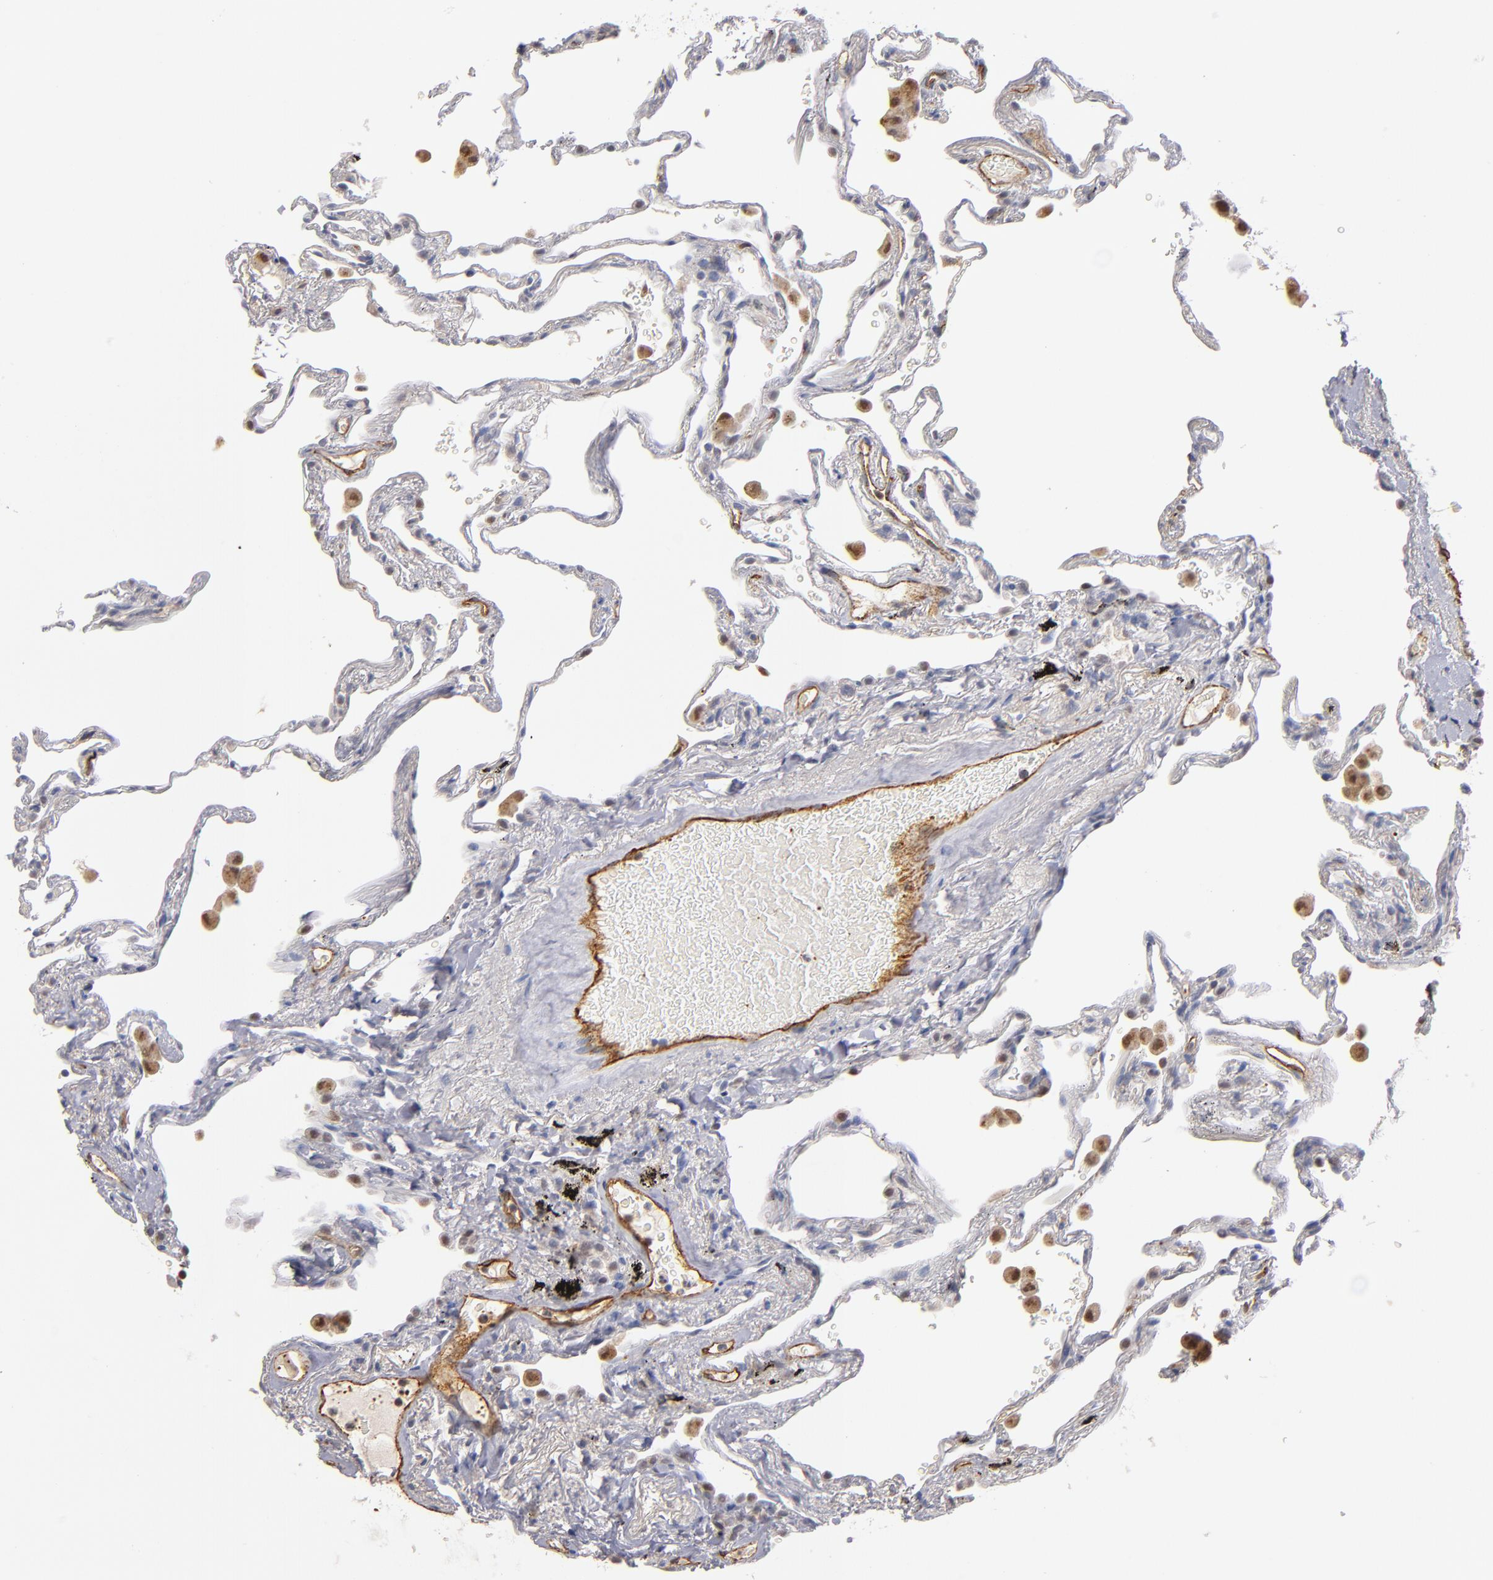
{"staining": {"intensity": "negative", "quantity": "none", "location": "none"}, "tissue": "lung", "cell_type": "Alveolar cells", "image_type": "normal", "snomed": [{"axis": "morphology", "description": "Normal tissue, NOS"}, {"axis": "morphology", "description": "Inflammation, NOS"}, {"axis": "topography", "description": "Lung"}], "caption": "IHC micrograph of normal lung: human lung stained with DAB (3,3'-diaminobenzidine) demonstrates no significant protein positivity in alveolar cells.", "gene": "SELP", "patient": {"sex": "male", "age": 69}}